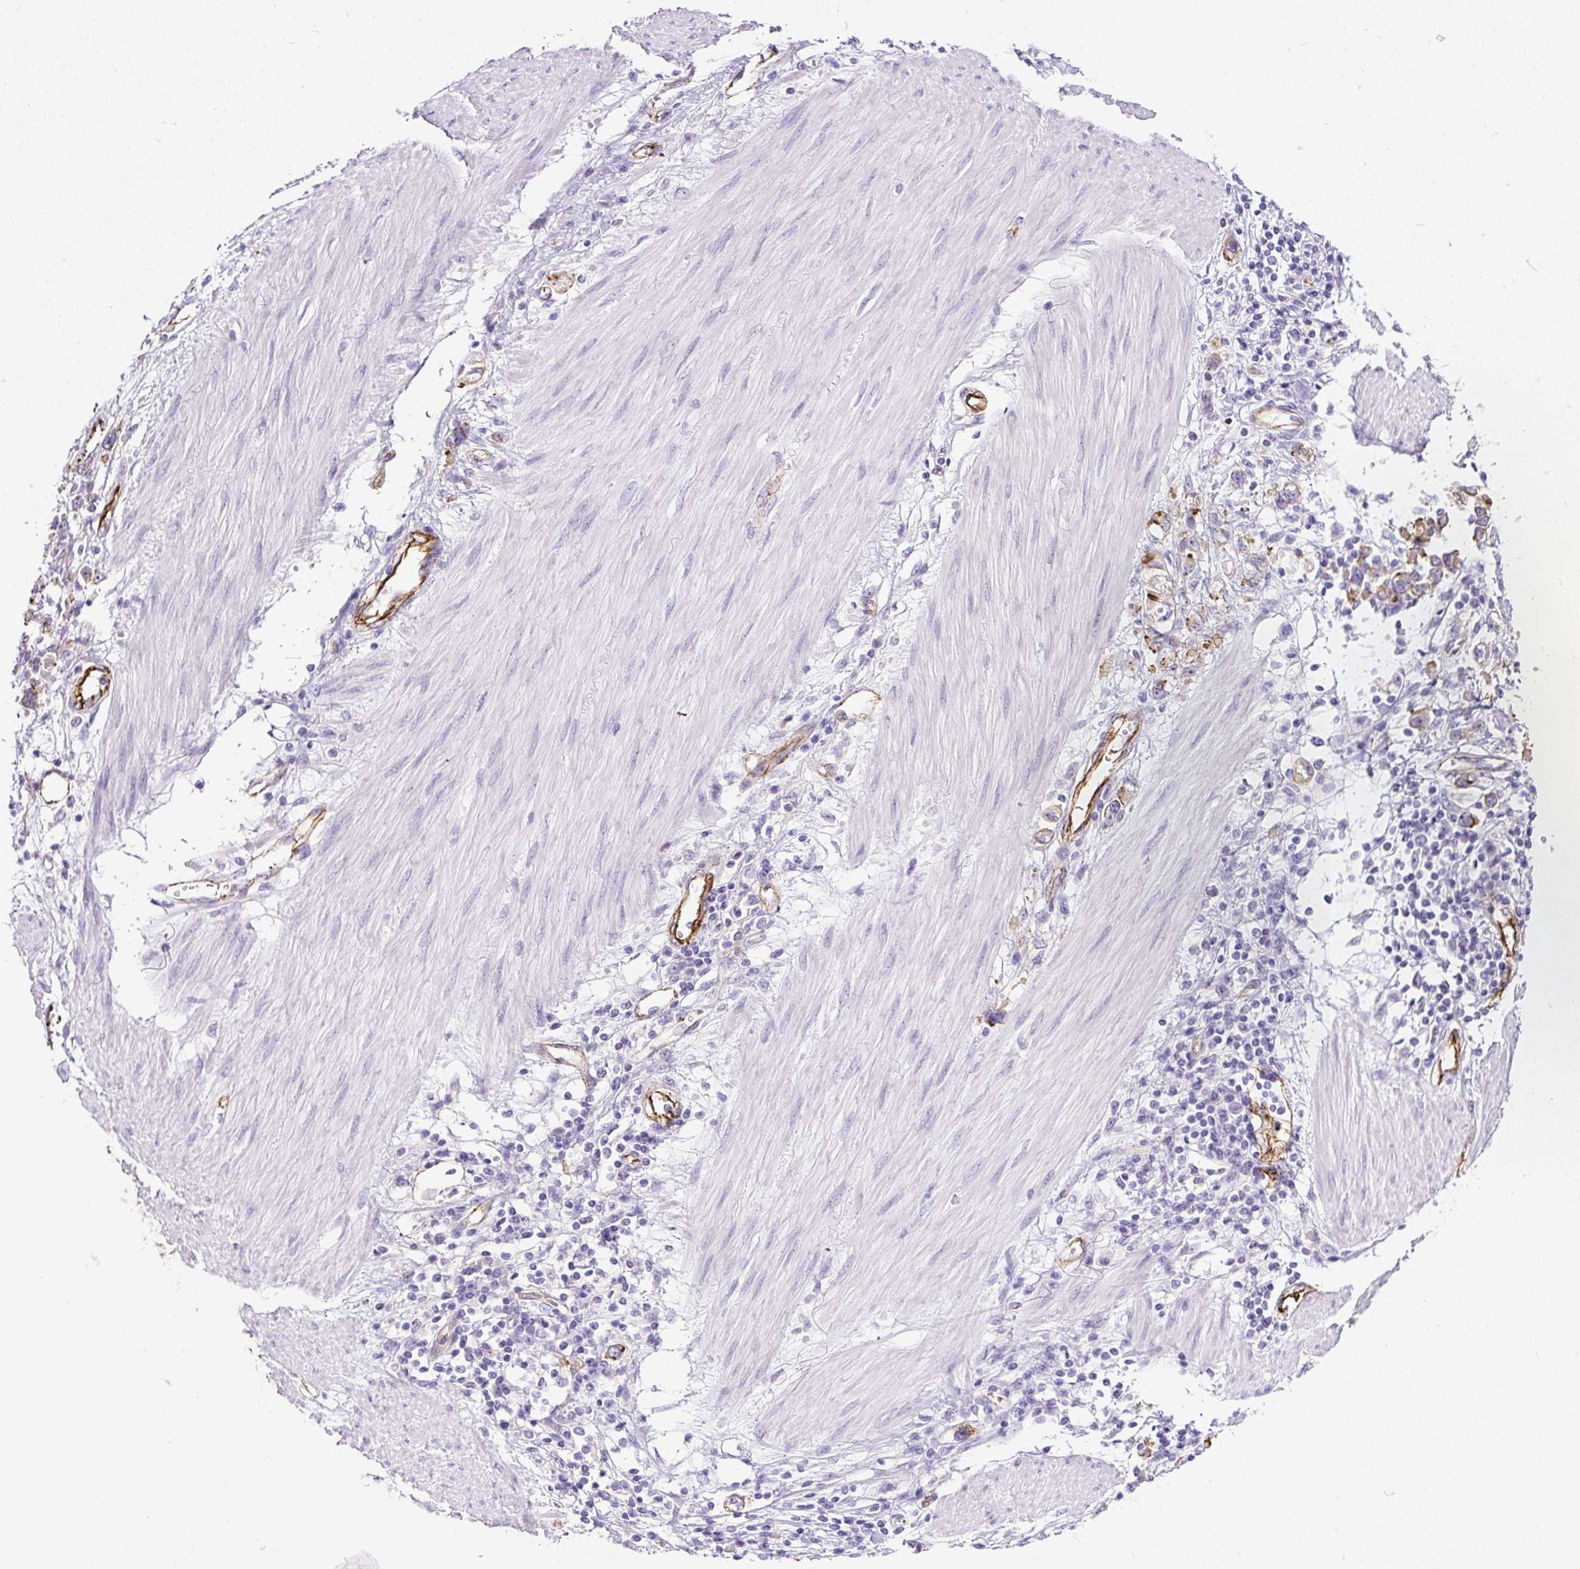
{"staining": {"intensity": "moderate", "quantity": "<25%", "location": "cytoplasmic/membranous"}, "tissue": "stomach cancer", "cell_type": "Tumor cells", "image_type": "cancer", "snomed": [{"axis": "morphology", "description": "Adenocarcinoma, NOS"}, {"axis": "topography", "description": "Stomach"}], "caption": "Brown immunohistochemical staining in human stomach cancer exhibits moderate cytoplasmic/membranous expression in about <25% of tumor cells.", "gene": "MAGEB16", "patient": {"sex": "female", "age": 76}}